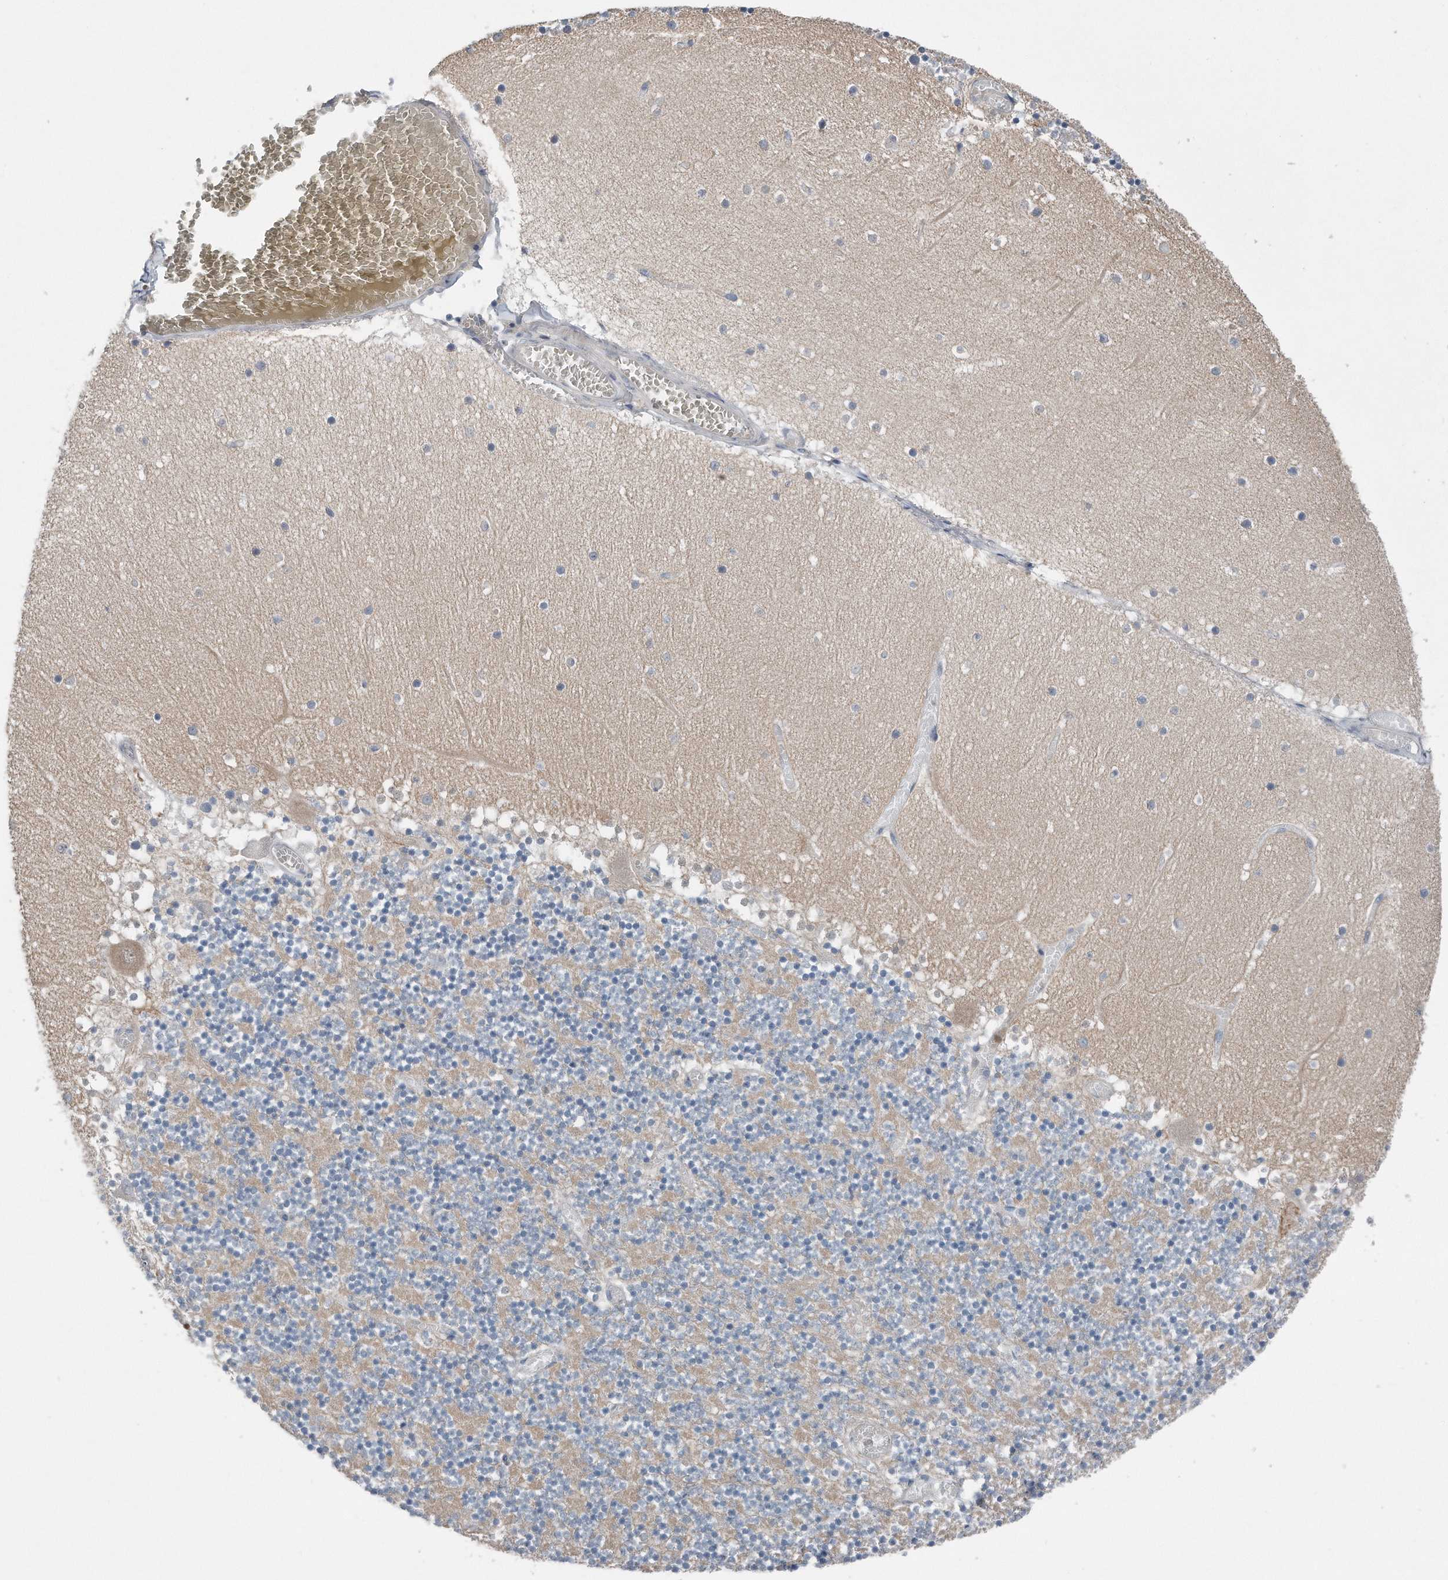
{"staining": {"intensity": "negative", "quantity": "none", "location": "none"}, "tissue": "cerebellum", "cell_type": "Cells in granular layer", "image_type": "normal", "snomed": [{"axis": "morphology", "description": "Normal tissue, NOS"}, {"axis": "topography", "description": "Cerebellum"}], "caption": "Protein analysis of benign cerebellum exhibits no significant positivity in cells in granular layer. Nuclei are stained in blue.", "gene": "YRDC", "patient": {"sex": "female", "age": 28}}